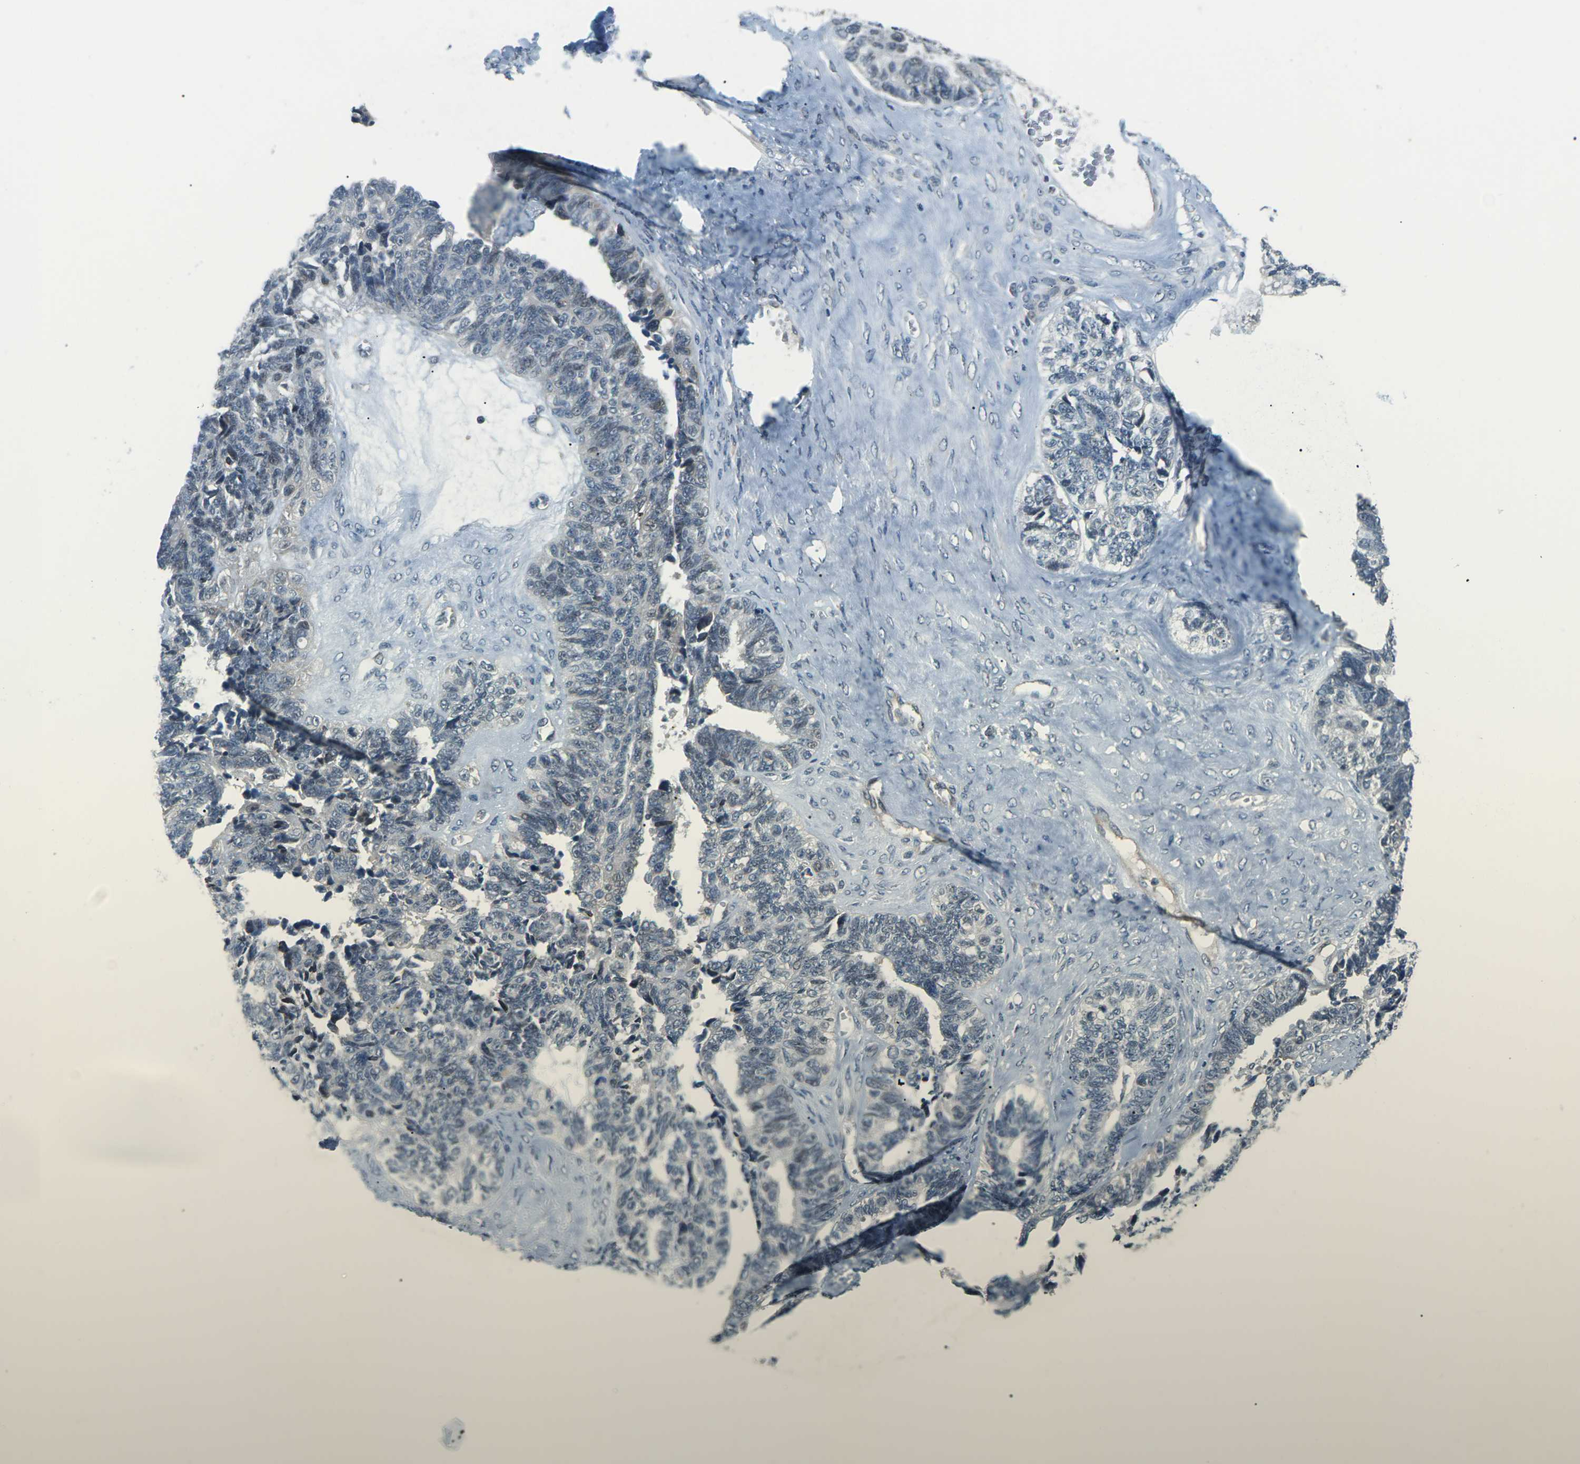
{"staining": {"intensity": "negative", "quantity": "none", "location": "none"}, "tissue": "ovarian cancer", "cell_type": "Tumor cells", "image_type": "cancer", "snomed": [{"axis": "morphology", "description": "Cystadenocarcinoma, serous, NOS"}, {"axis": "topography", "description": "Ovary"}], "caption": "Tumor cells show no significant protein expression in ovarian cancer (serous cystadenocarcinoma). The staining is performed using DAB brown chromogen with nuclei counter-stained in using hematoxylin.", "gene": "SLC13A3", "patient": {"sex": "female", "age": 79}}